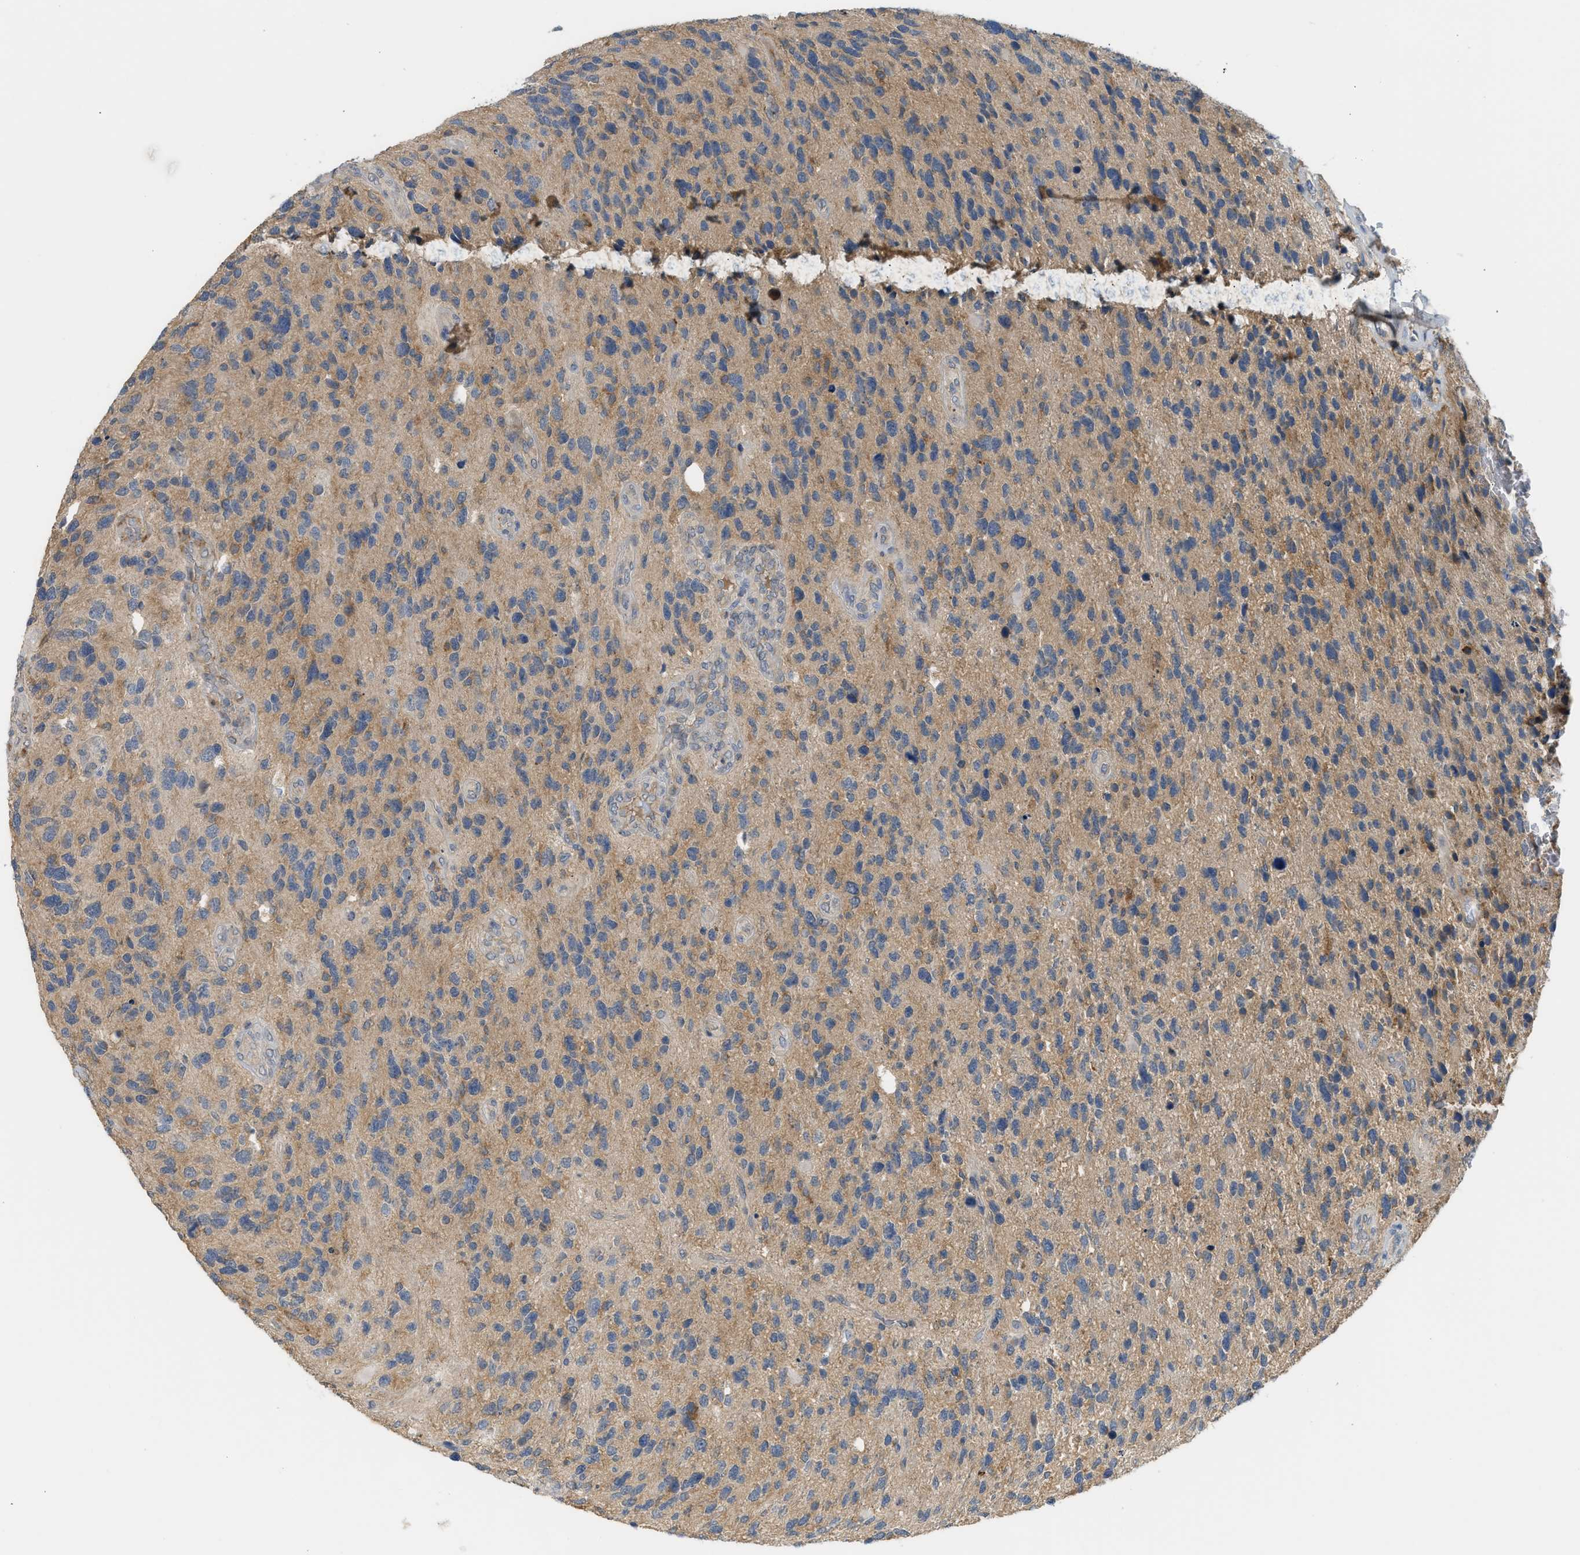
{"staining": {"intensity": "moderate", "quantity": "<25%", "location": "cytoplasmic/membranous"}, "tissue": "glioma", "cell_type": "Tumor cells", "image_type": "cancer", "snomed": [{"axis": "morphology", "description": "Glioma, malignant, High grade"}, {"axis": "topography", "description": "Brain"}], "caption": "There is low levels of moderate cytoplasmic/membranous expression in tumor cells of malignant glioma (high-grade), as demonstrated by immunohistochemical staining (brown color).", "gene": "RHBDF2", "patient": {"sex": "female", "age": 58}}